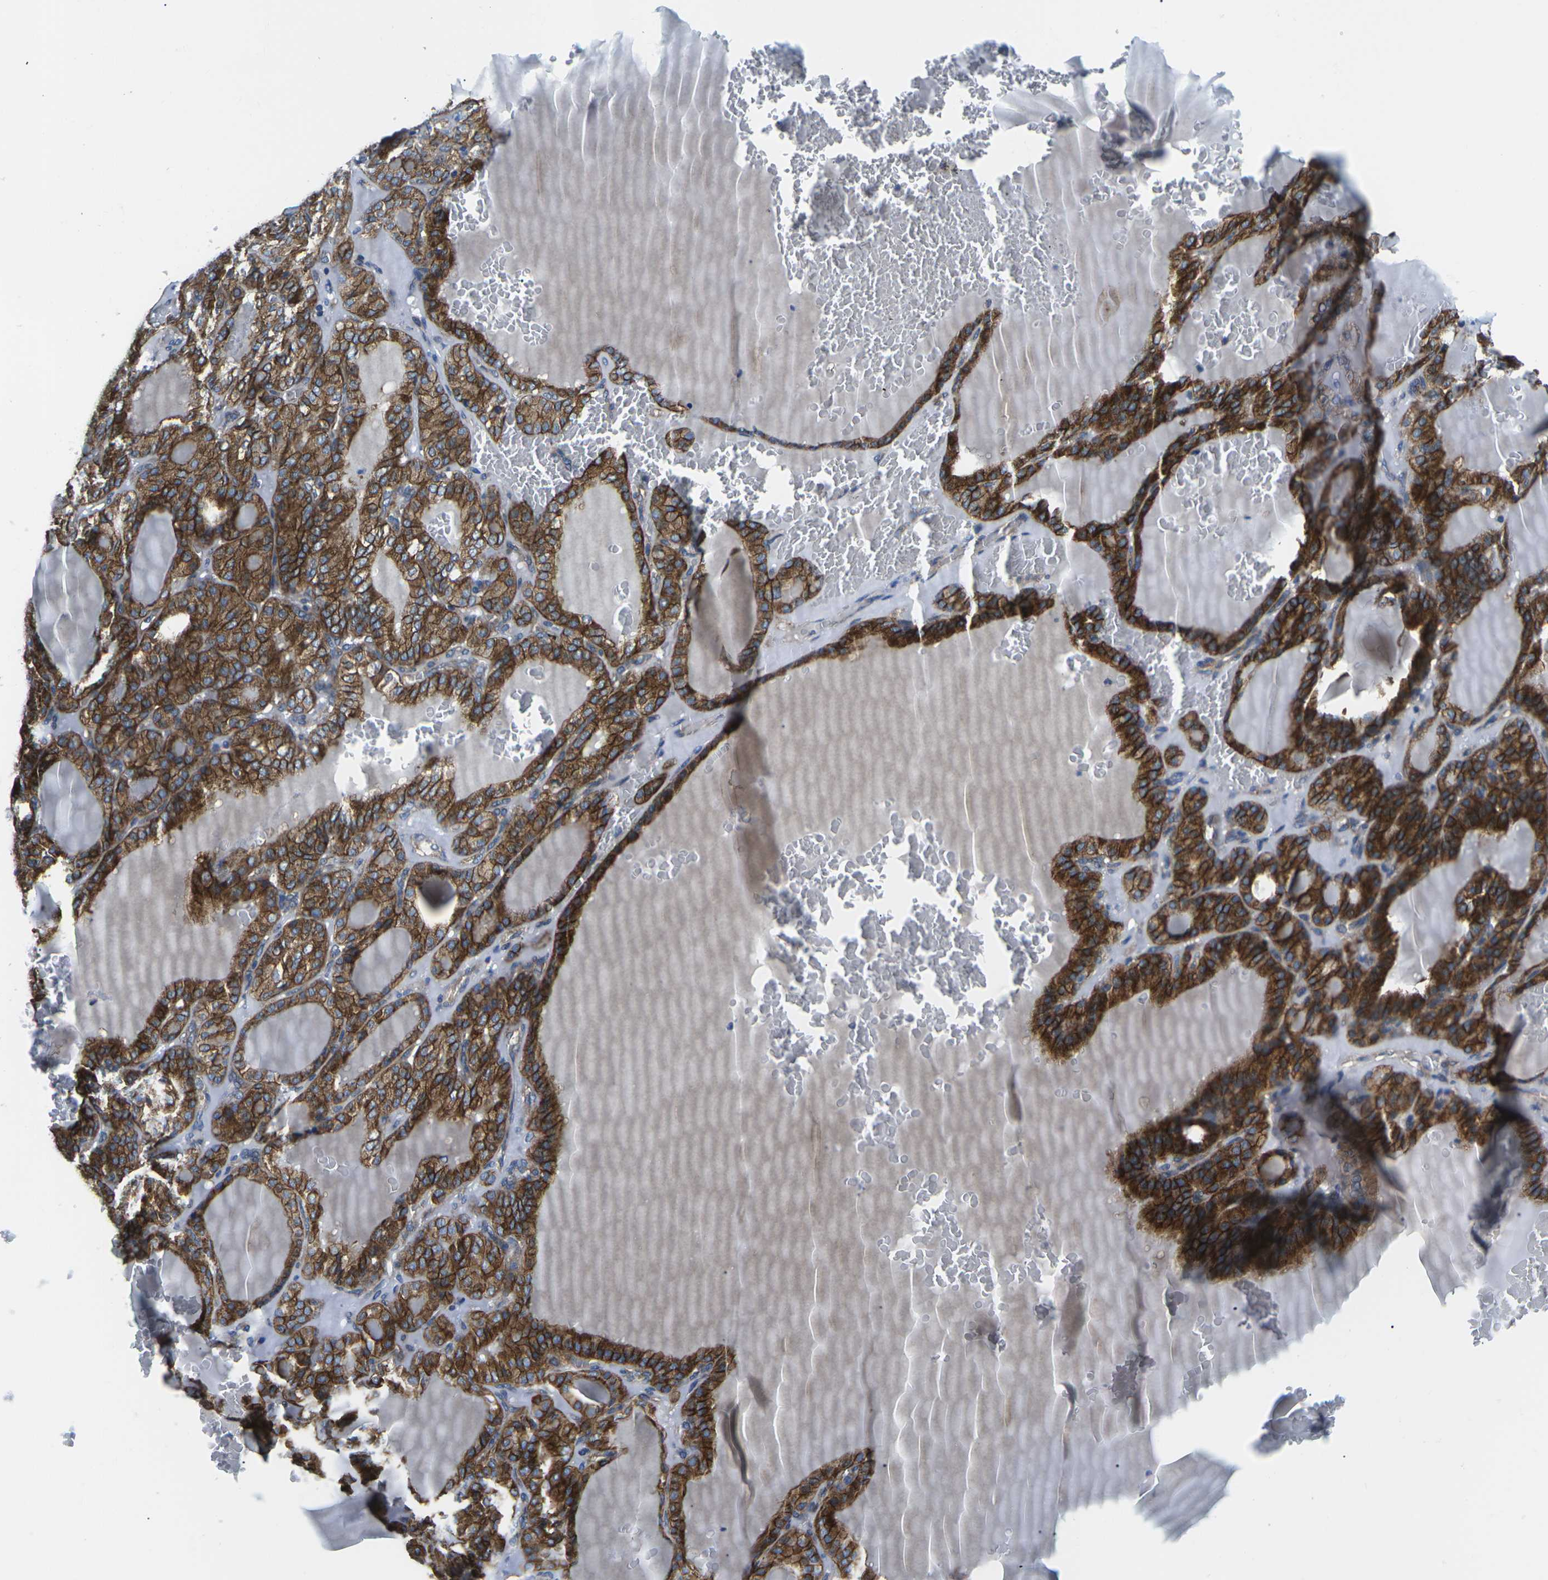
{"staining": {"intensity": "strong", "quantity": ">75%", "location": "cytoplasmic/membranous"}, "tissue": "thyroid gland", "cell_type": "Glandular cells", "image_type": "normal", "snomed": [{"axis": "morphology", "description": "Normal tissue, NOS"}, {"axis": "topography", "description": "Thyroid gland"}], "caption": "Immunohistochemistry (IHC) image of normal thyroid gland stained for a protein (brown), which exhibits high levels of strong cytoplasmic/membranous positivity in about >75% of glandular cells.", "gene": "DLG1", "patient": {"sex": "female", "age": 28}}